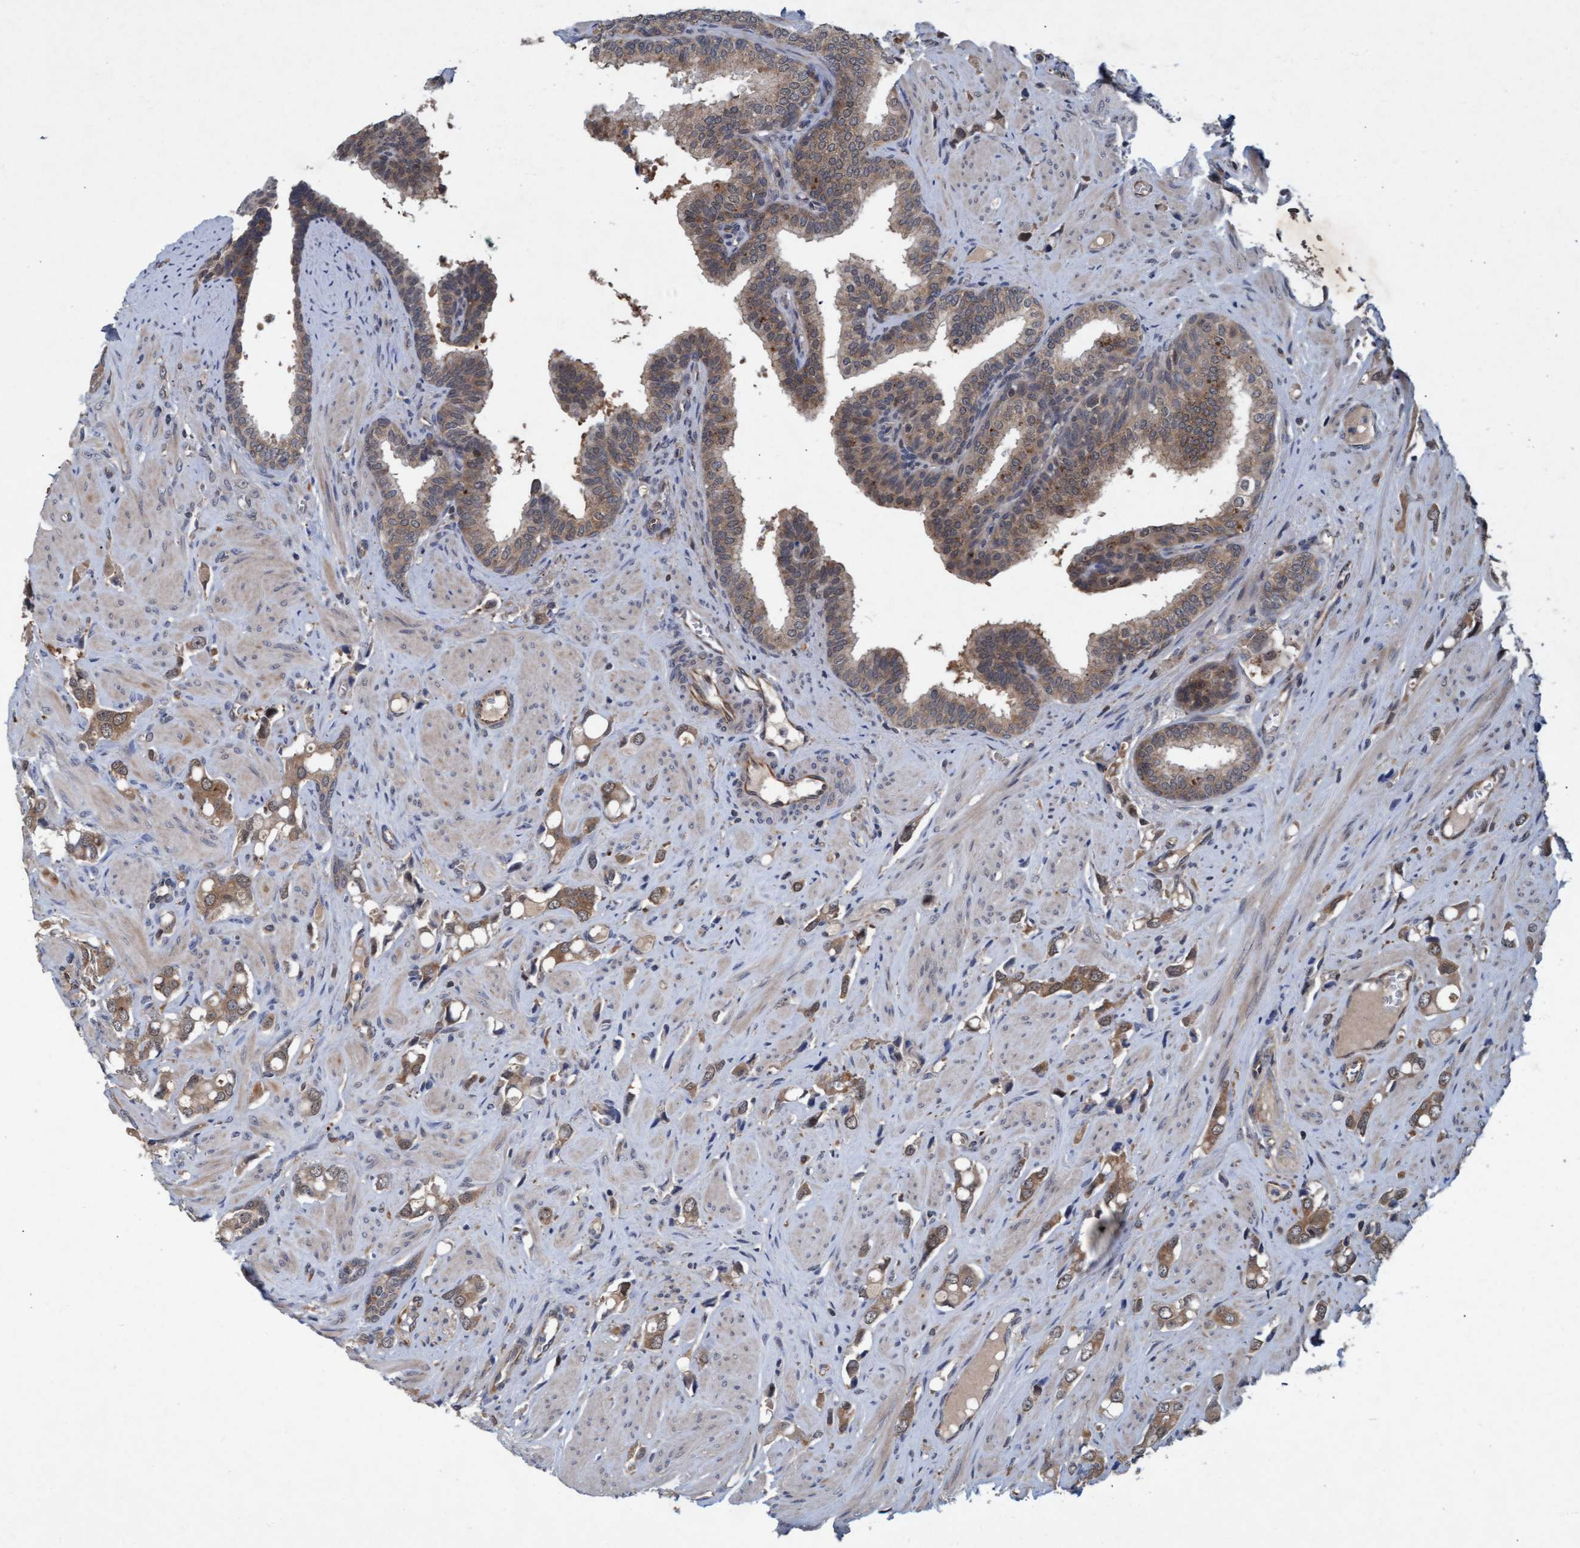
{"staining": {"intensity": "moderate", "quantity": ">75%", "location": "cytoplasmic/membranous"}, "tissue": "prostate cancer", "cell_type": "Tumor cells", "image_type": "cancer", "snomed": [{"axis": "morphology", "description": "Adenocarcinoma, High grade"}, {"axis": "topography", "description": "Prostate"}], "caption": "Protein analysis of prostate cancer tissue shows moderate cytoplasmic/membranous positivity in approximately >75% of tumor cells. The staining was performed using DAB, with brown indicating positive protein expression. Nuclei are stained blue with hematoxylin.", "gene": "PSMB6", "patient": {"sex": "male", "age": 52}}